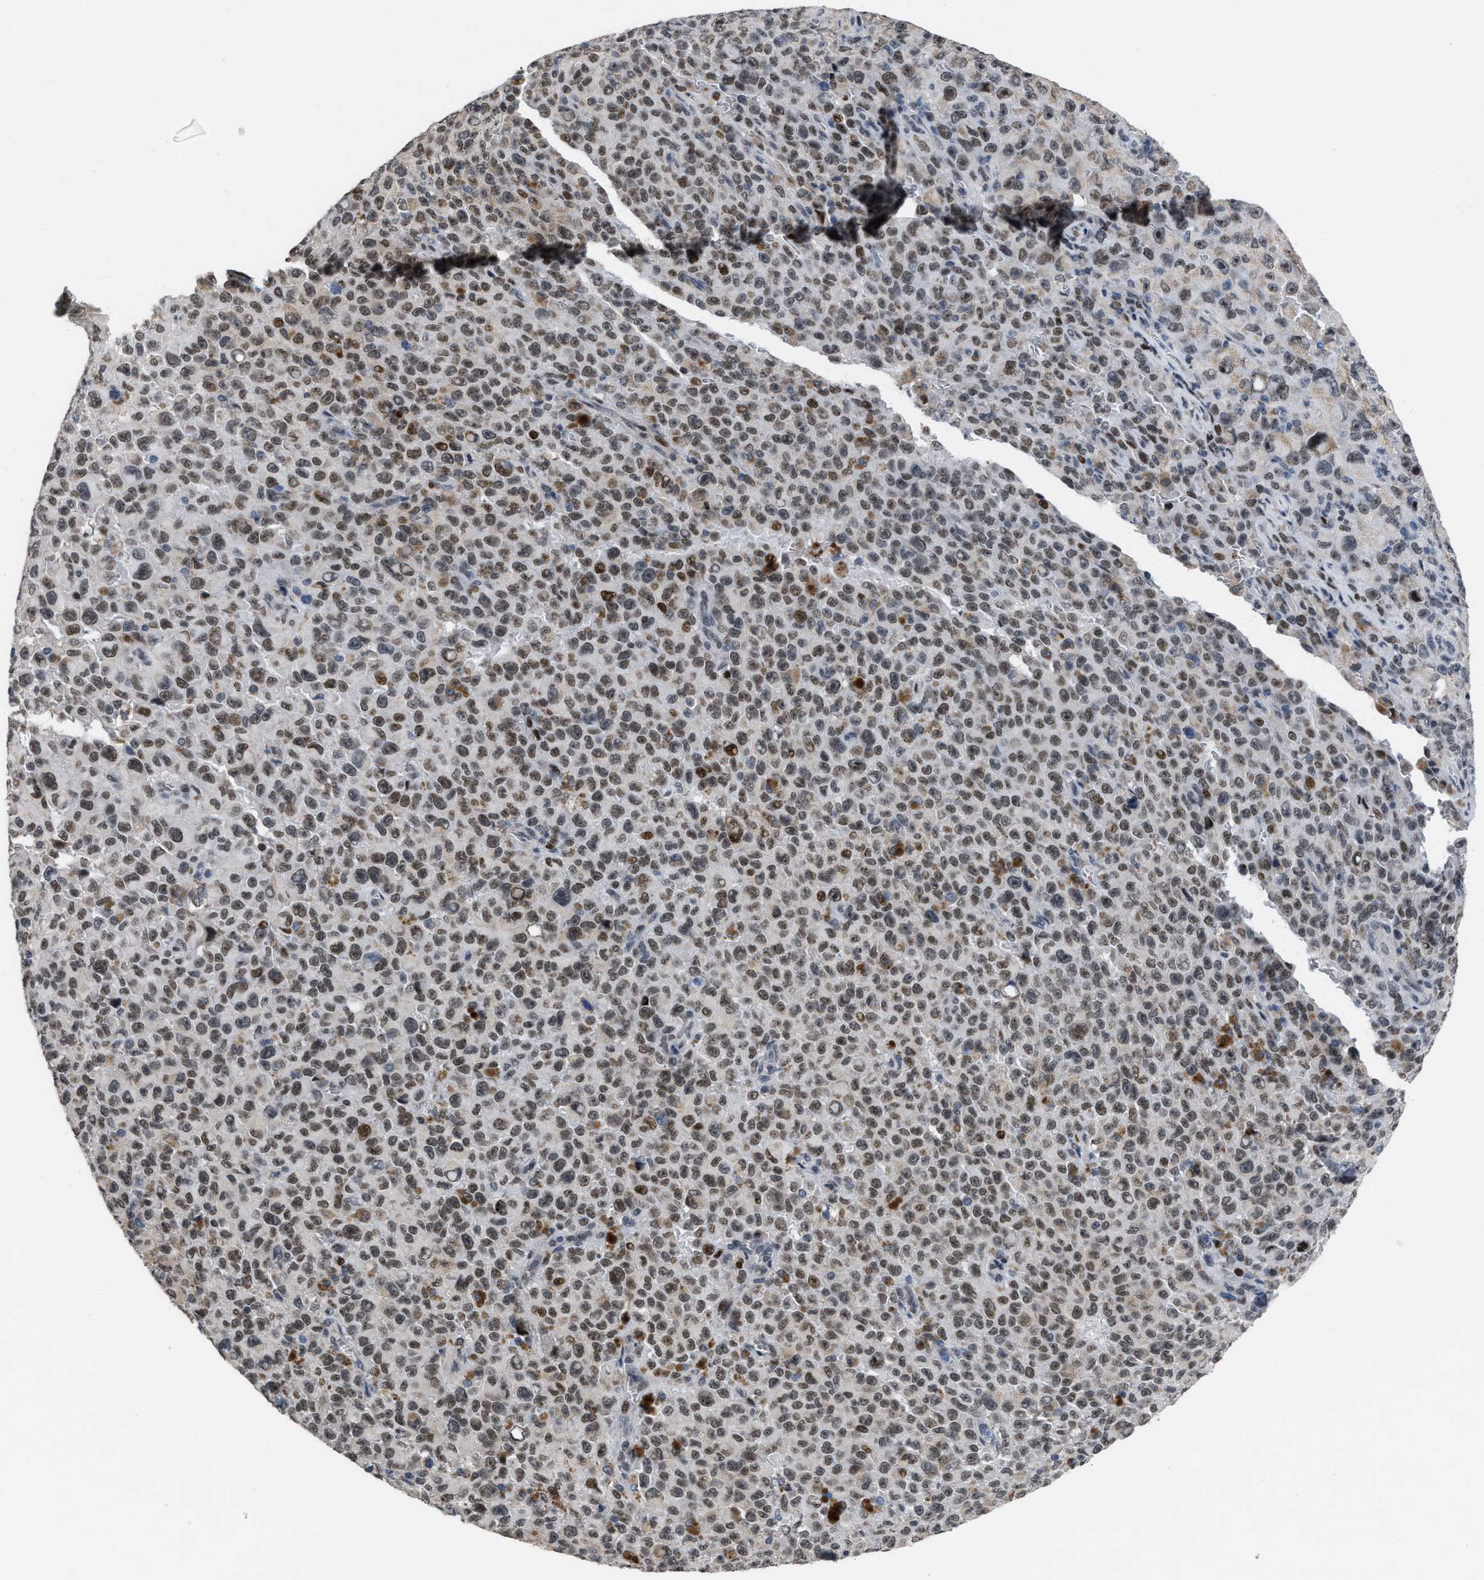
{"staining": {"intensity": "weak", "quantity": ">75%", "location": "nuclear"}, "tissue": "melanoma", "cell_type": "Tumor cells", "image_type": "cancer", "snomed": [{"axis": "morphology", "description": "Malignant melanoma, NOS"}, {"axis": "topography", "description": "Skin"}], "caption": "Protein positivity by immunohistochemistry (IHC) shows weak nuclear expression in approximately >75% of tumor cells in malignant melanoma. Using DAB (3,3'-diaminobenzidine) (brown) and hematoxylin (blue) stains, captured at high magnification using brightfield microscopy.", "gene": "SETDB1", "patient": {"sex": "female", "age": 82}}